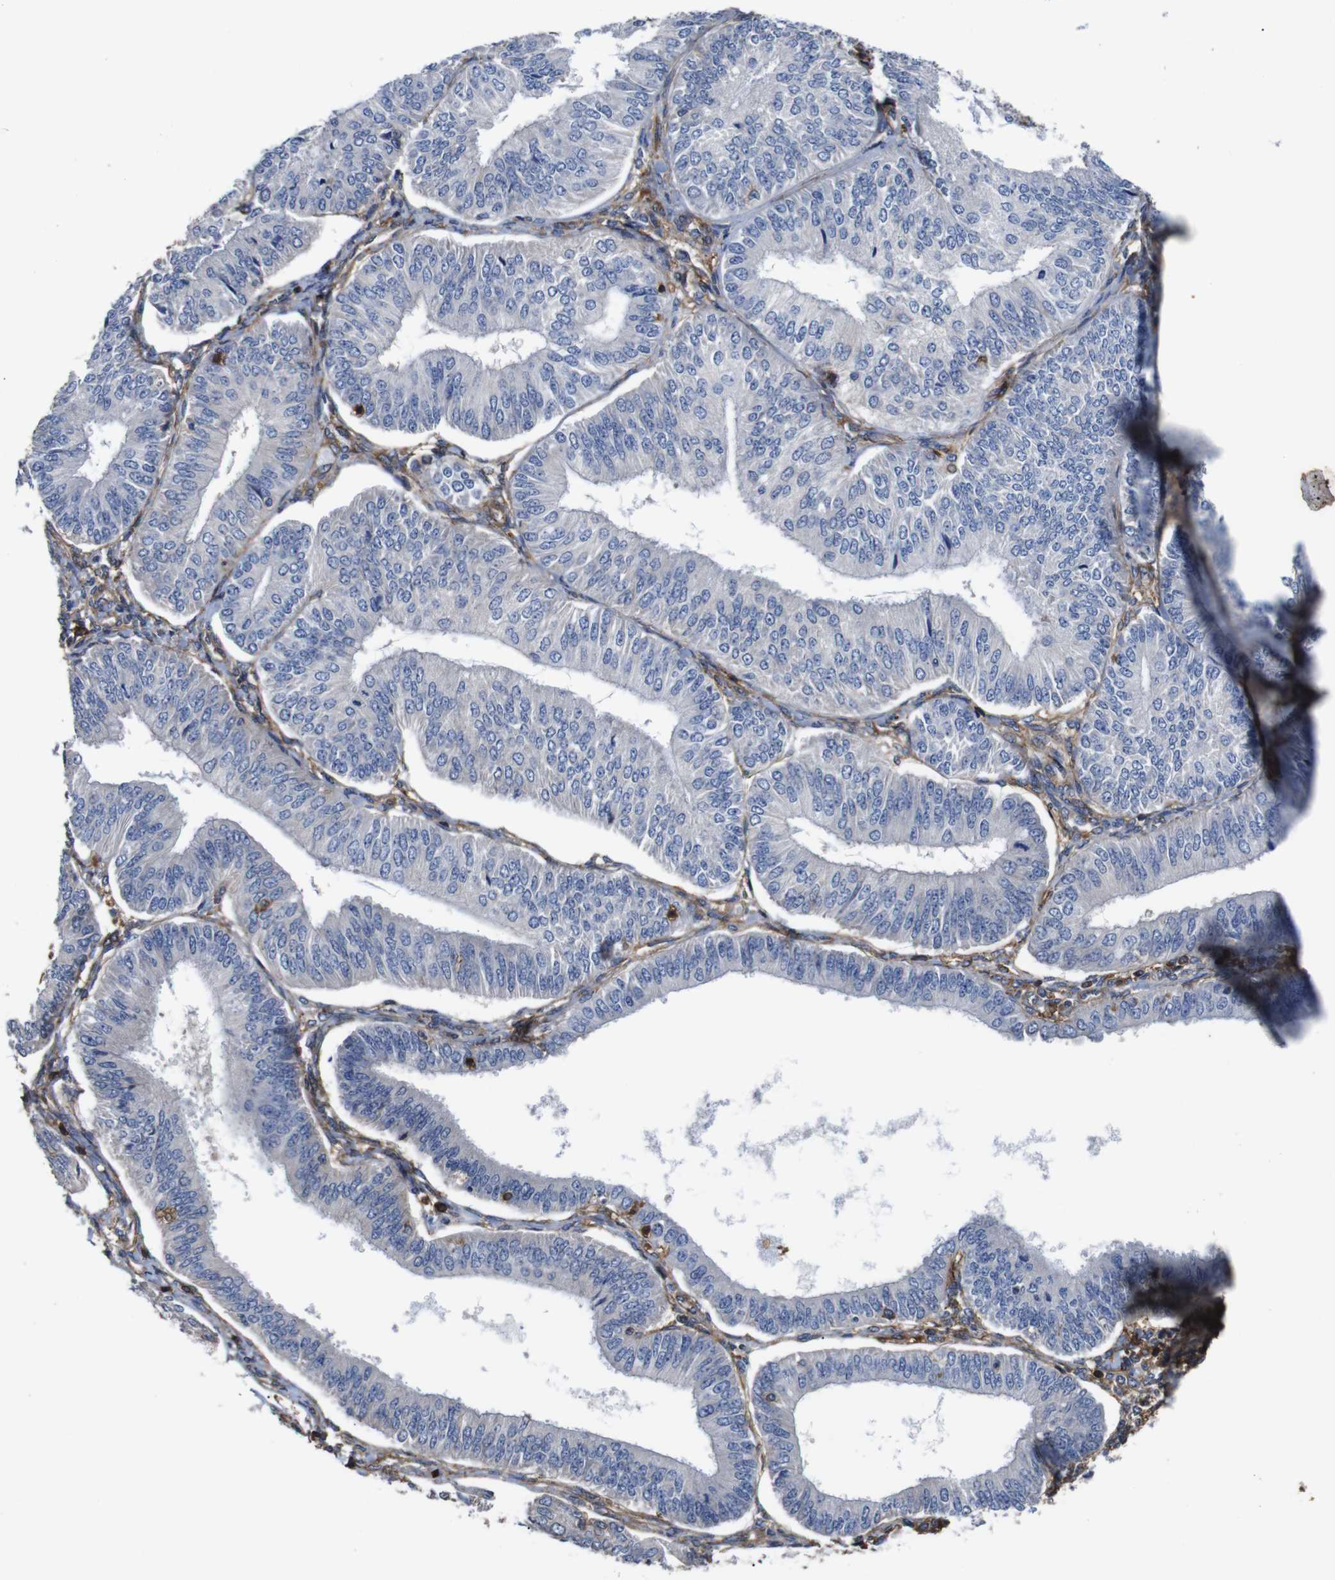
{"staining": {"intensity": "negative", "quantity": "none", "location": "none"}, "tissue": "endometrial cancer", "cell_type": "Tumor cells", "image_type": "cancer", "snomed": [{"axis": "morphology", "description": "Adenocarcinoma, NOS"}, {"axis": "topography", "description": "Endometrium"}], "caption": "IHC photomicrograph of neoplastic tissue: endometrial adenocarcinoma stained with DAB (3,3'-diaminobenzidine) exhibits no significant protein positivity in tumor cells.", "gene": "PI4KA", "patient": {"sex": "female", "age": 58}}